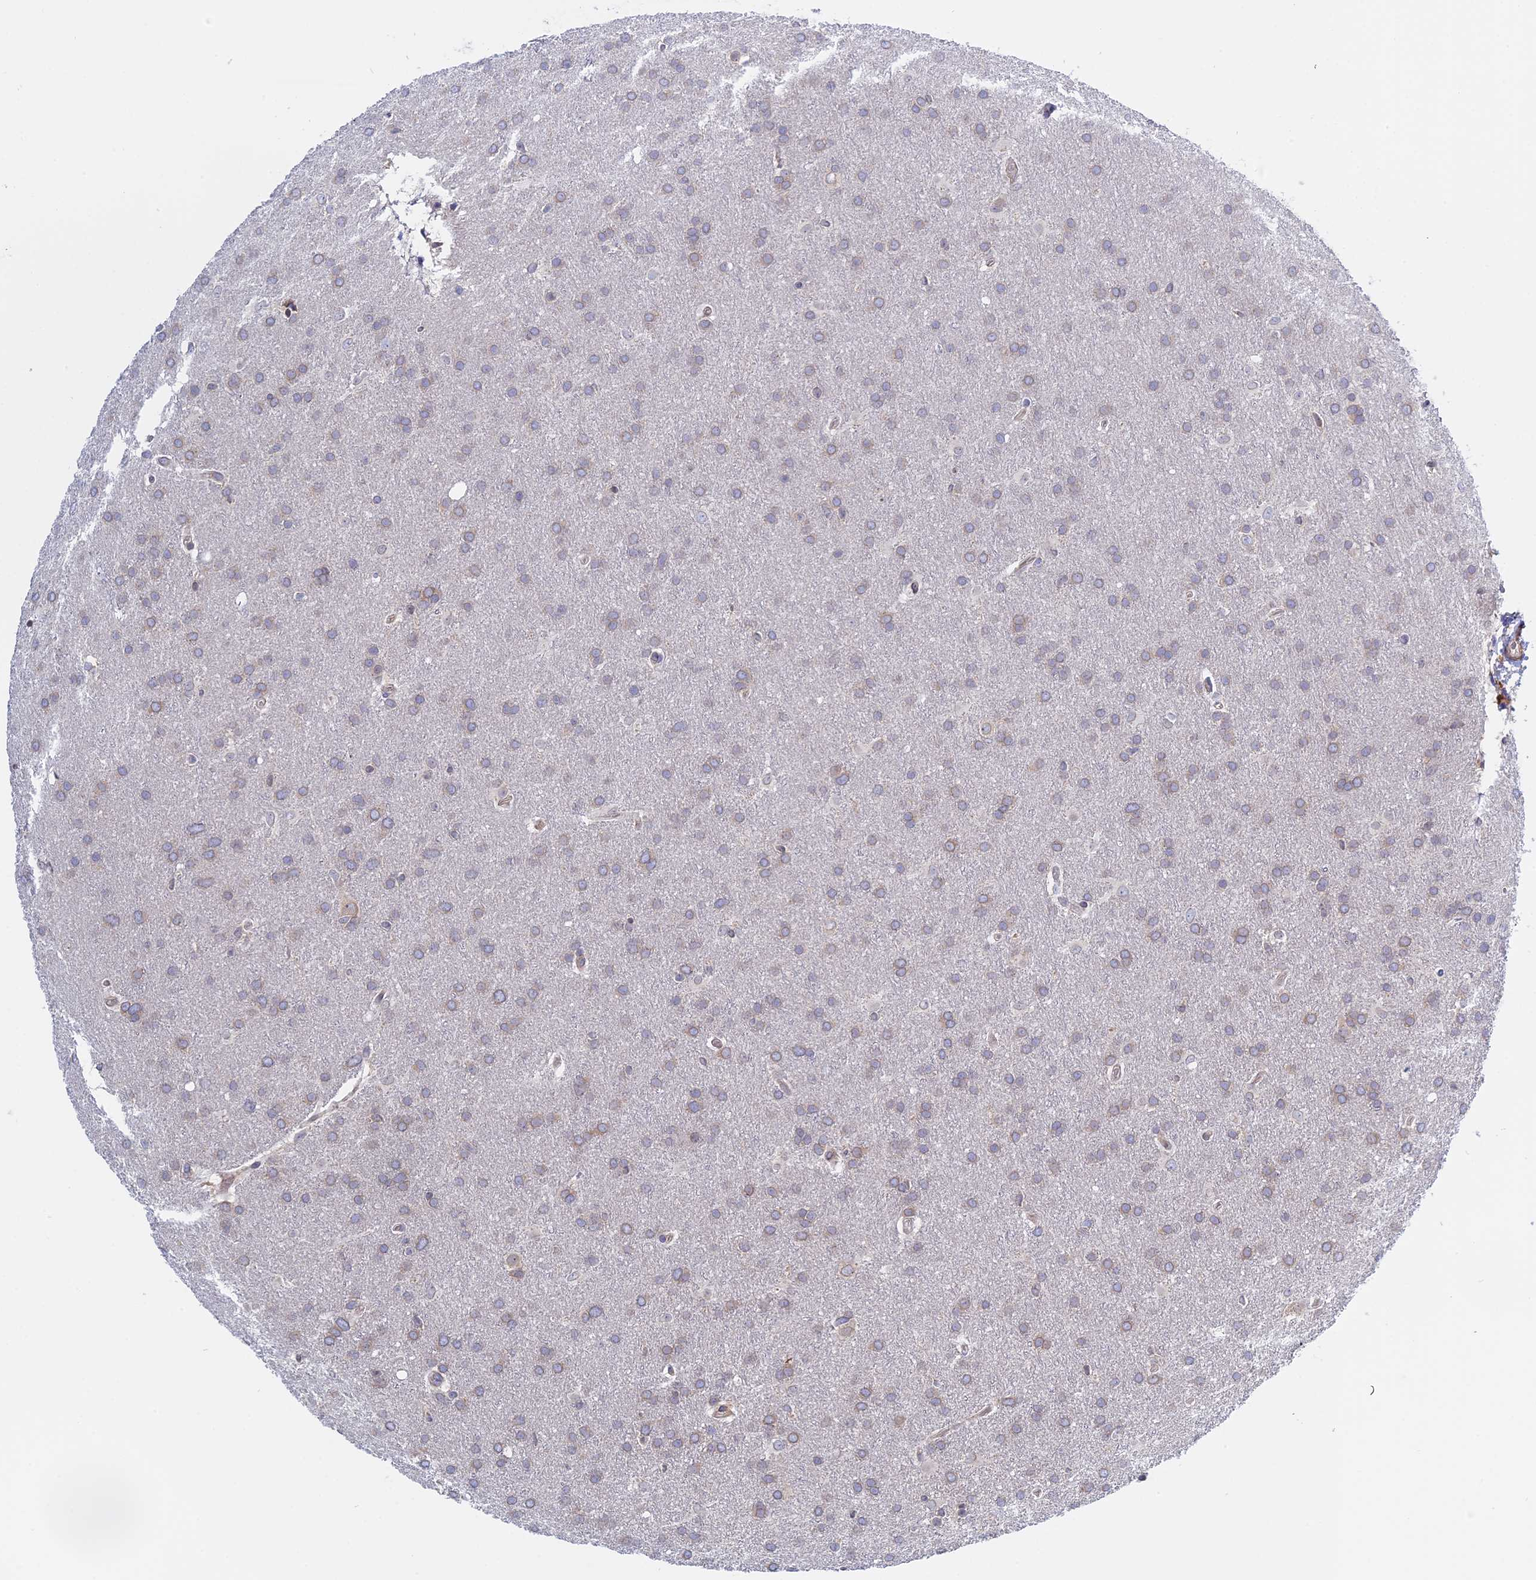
{"staining": {"intensity": "weak", "quantity": "25%-75%", "location": "cytoplasmic/membranous"}, "tissue": "glioma", "cell_type": "Tumor cells", "image_type": "cancer", "snomed": [{"axis": "morphology", "description": "Glioma, malignant, Low grade"}, {"axis": "topography", "description": "Brain"}], "caption": "Brown immunohistochemical staining in low-grade glioma (malignant) reveals weak cytoplasmic/membranous positivity in approximately 25%-75% of tumor cells. (DAB = brown stain, brightfield microscopy at high magnification).", "gene": "NAA10", "patient": {"sex": "female", "age": 32}}